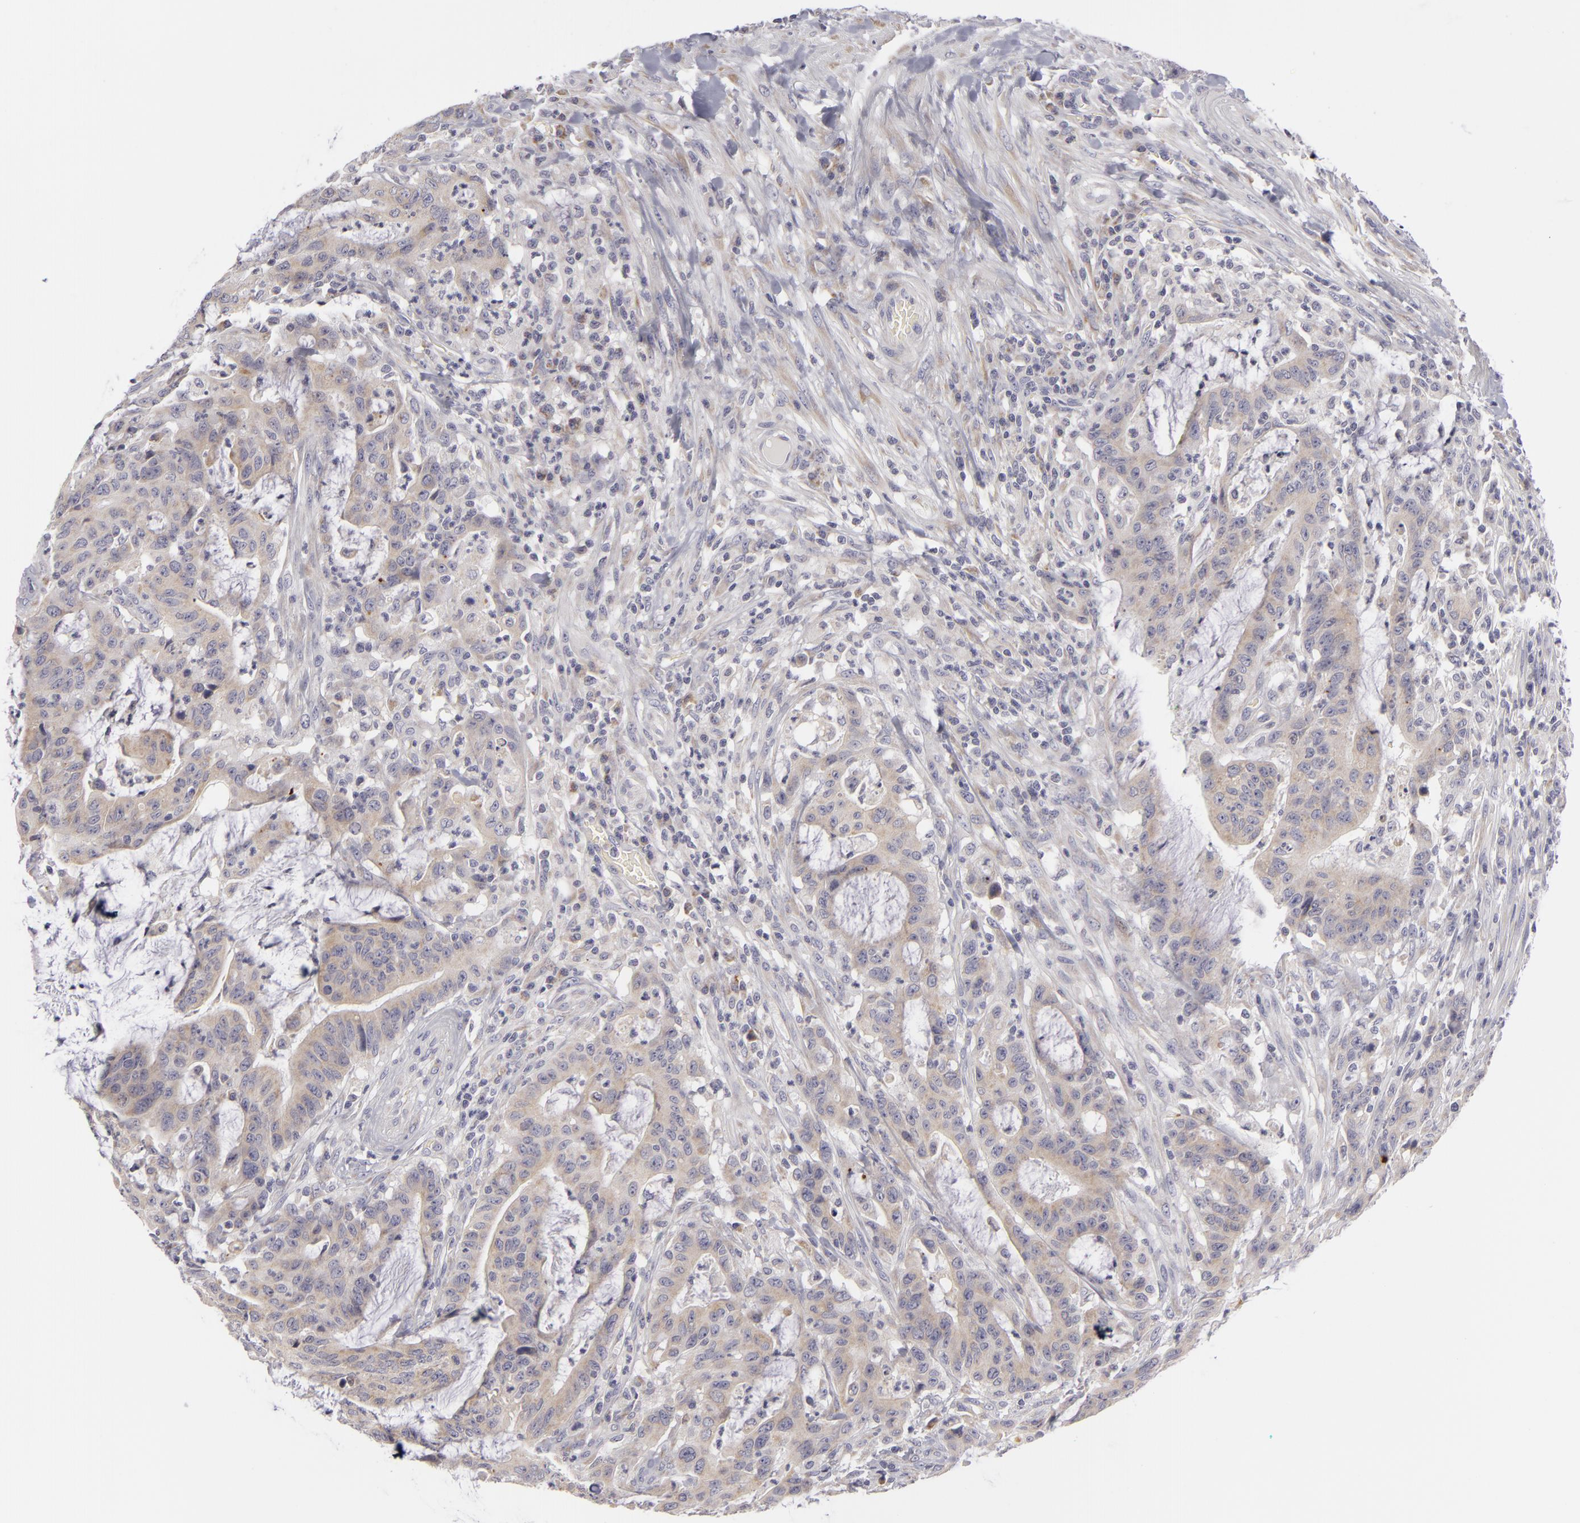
{"staining": {"intensity": "weak", "quantity": "25%-75%", "location": "cytoplasmic/membranous"}, "tissue": "colorectal cancer", "cell_type": "Tumor cells", "image_type": "cancer", "snomed": [{"axis": "morphology", "description": "Adenocarcinoma, NOS"}, {"axis": "topography", "description": "Colon"}], "caption": "Immunohistochemical staining of colorectal cancer shows low levels of weak cytoplasmic/membranous protein expression in about 25%-75% of tumor cells.", "gene": "ATP2B3", "patient": {"sex": "male", "age": 54}}